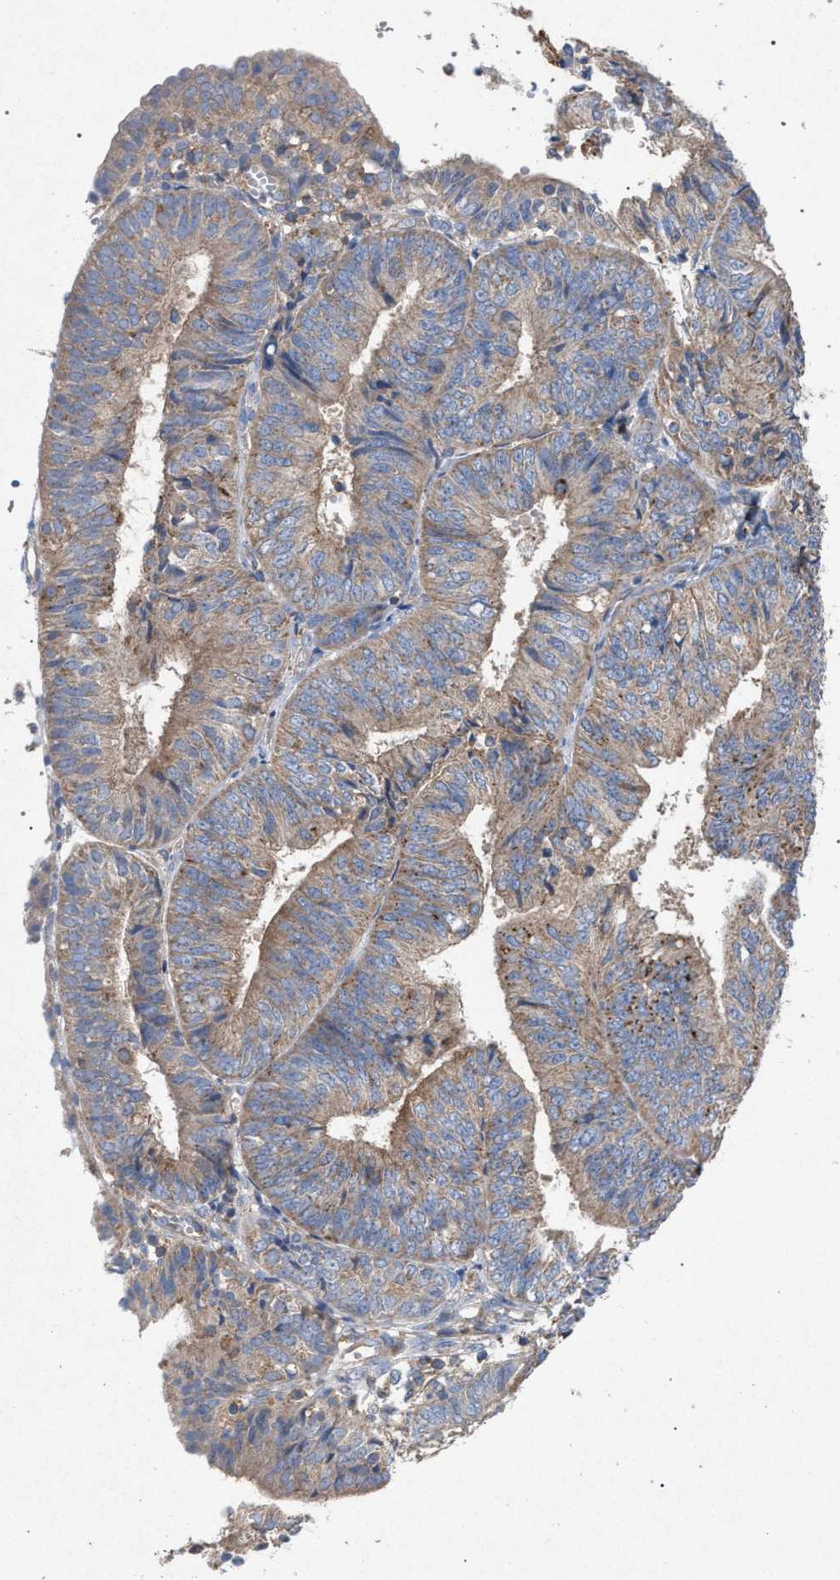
{"staining": {"intensity": "moderate", "quantity": ">75%", "location": "cytoplasmic/membranous"}, "tissue": "endometrial cancer", "cell_type": "Tumor cells", "image_type": "cancer", "snomed": [{"axis": "morphology", "description": "Adenocarcinoma, NOS"}, {"axis": "topography", "description": "Endometrium"}], "caption": "Tumor cells reveal medium levels of moderate cytoplasmic/membranous expression in about >75% of cells in human endometrial adenocarcinoma. Ihc stains the protein in brown and the nuclei are stained blue.", "gene": "VPS13A", "patient": {"sex": "female", "age": 58}}